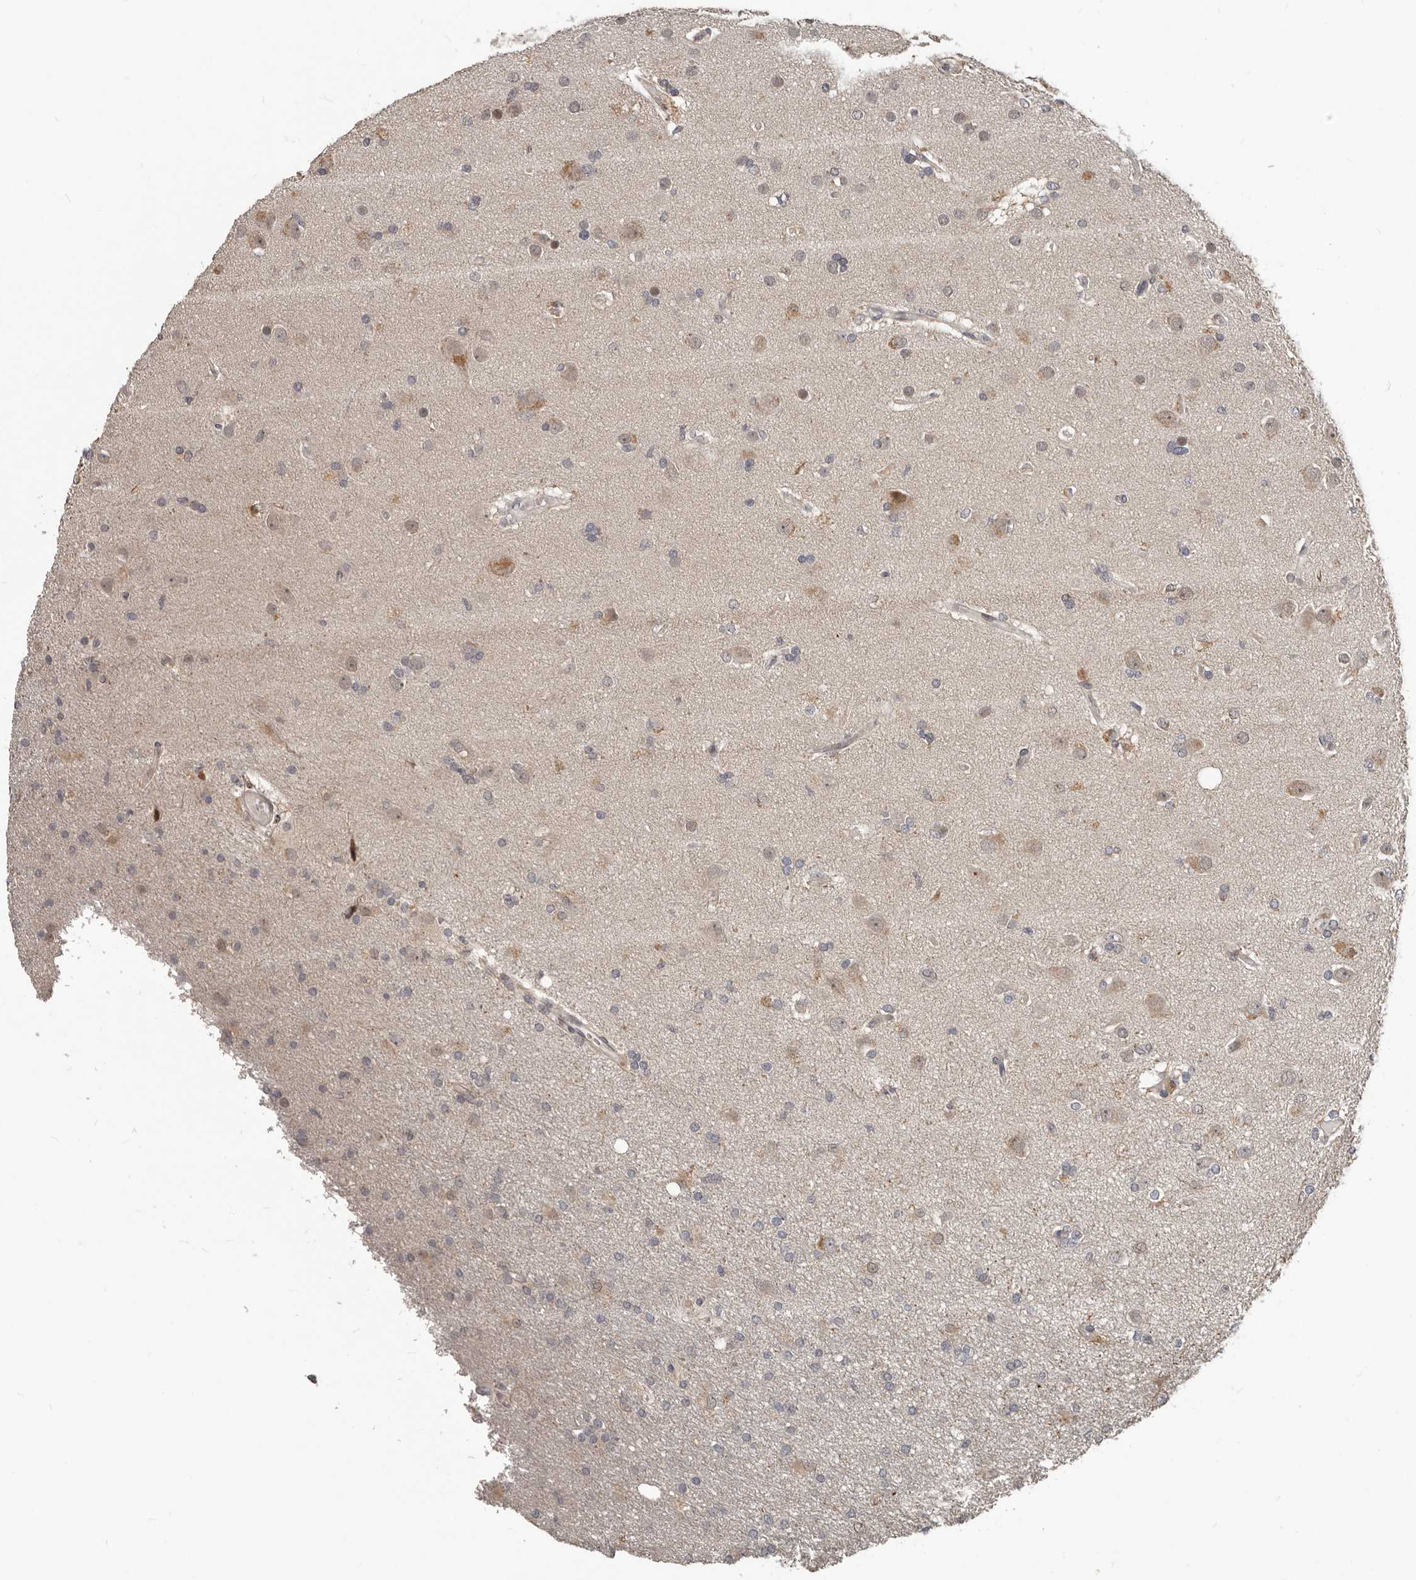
{"staining": {"intensity": "weak", "quantity": "<25%", "location": "cytoplasmic/membranous"}, "tissue": "glioma", "cell_type": "Tumor cells", "image_type": "cancer", "snomed": [{"axis": "morphology", "description": "Glioma, malignant, High grade"}, {"axis": "topography", "description": "Brain"}], "caption": "Malignant high-grade glioma was stained to show a protein in brown. There is no significant positivity in tumor cells.", "gene": "APOL6", "patient": {"sex": "female", "age": 59}}